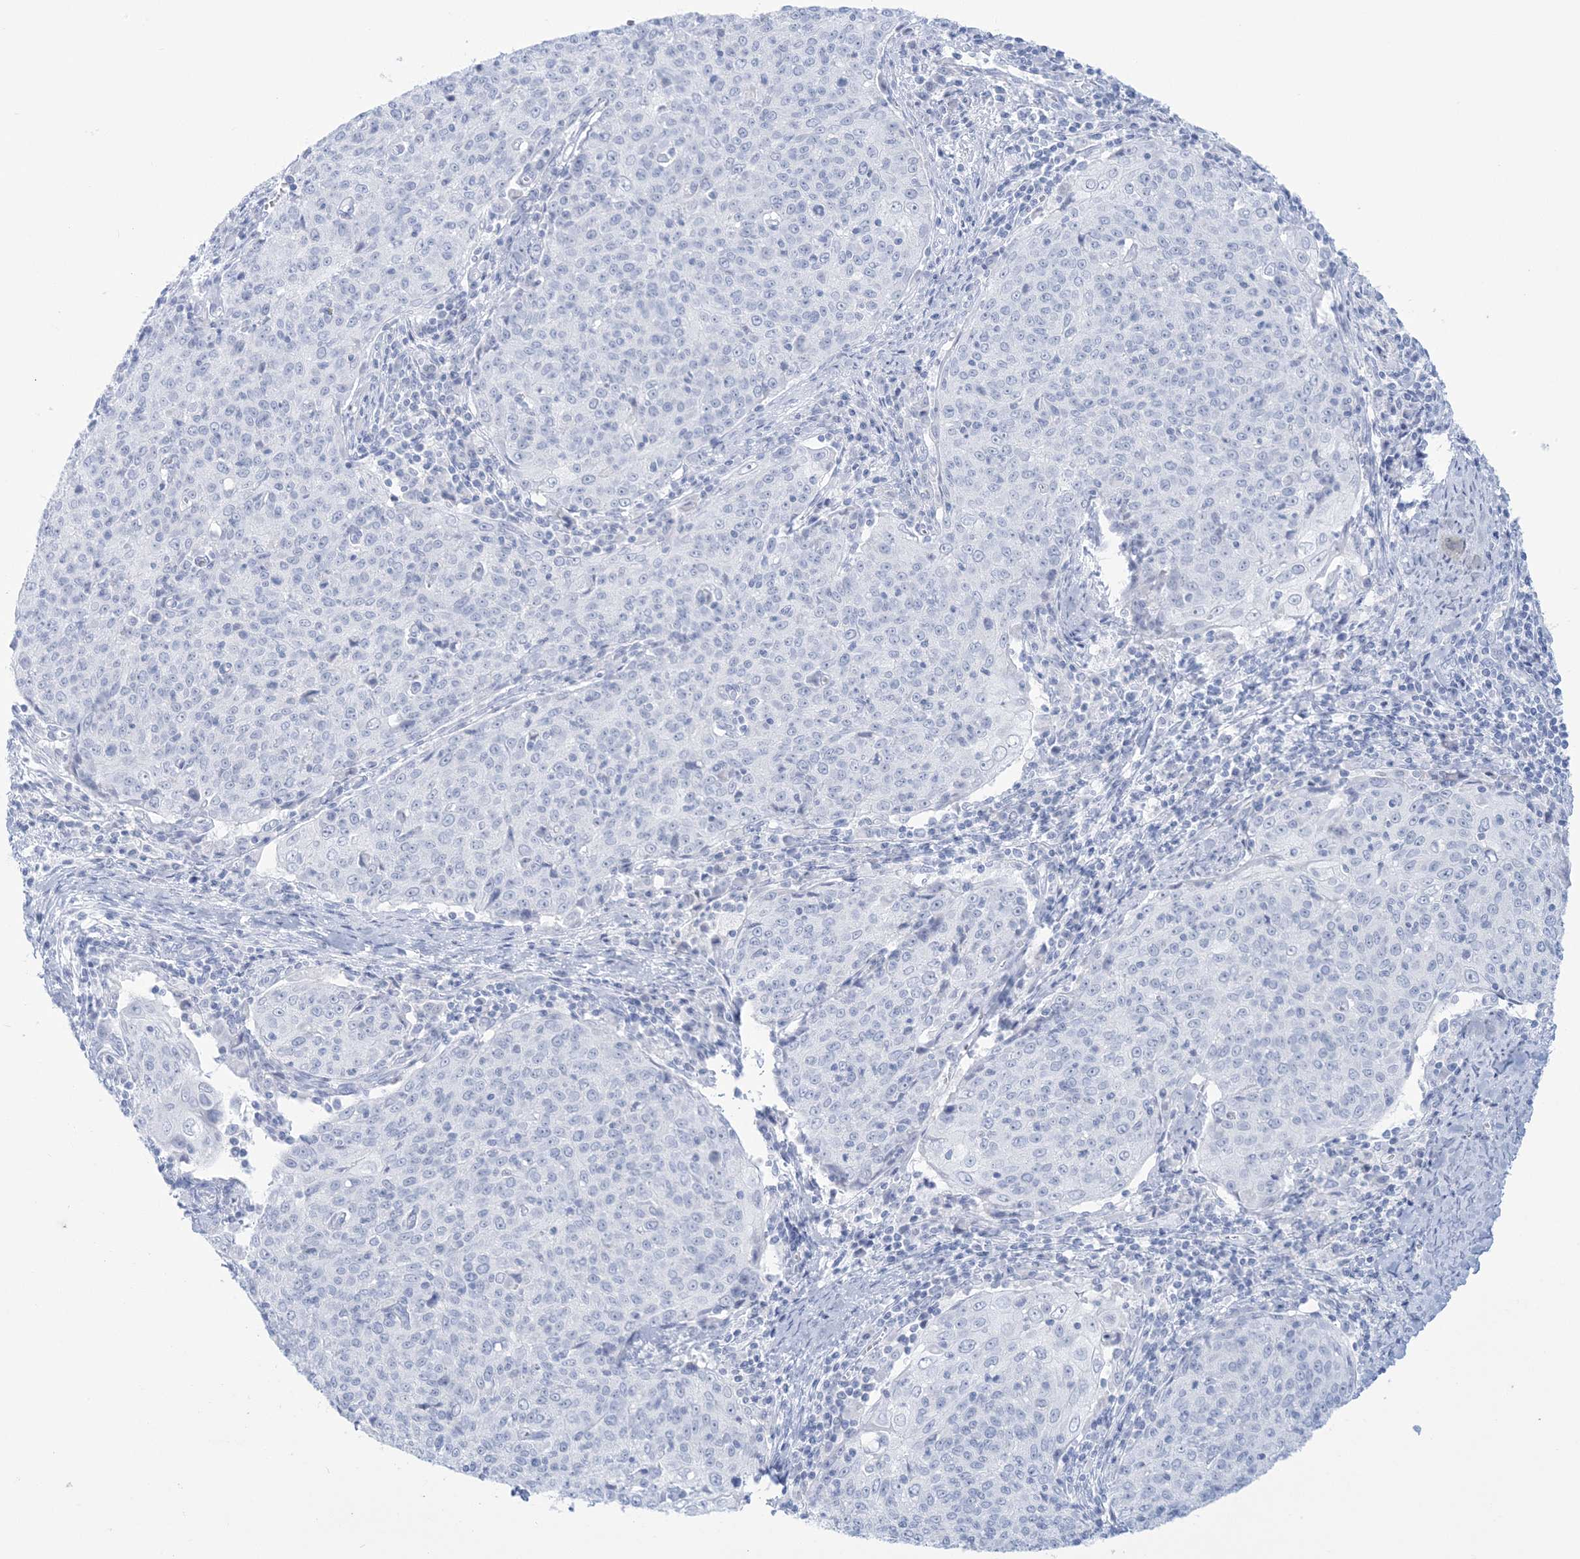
{"staining": {"intensity": "negative", "quantity": "none", "location": "none"}, "tissue": "cervical cancer", "cell_type": "Tumor cells", "image_type": "cancer", "snomed": [{"axis": "morphology", "description": "Squamous cell carcinoma, NOS"}, {"axis": "topography", "description": "Cervix"}], "caption": "Immunohistochemistry (IHC) image of neoplastic tissue: human cervical cancer (squamous cell carcinoma) stained with DAB (3,3'-diaminobenzidine) displays no significant protein positivity in tumor cells. The staining was performed using DAB to visualize the protein expression in brown, while the nuclei were stained in blue with hematoxylin (Magnification: 20x).", "gene": "AGXT", "patient": {"sex": "female", "age": 48}}